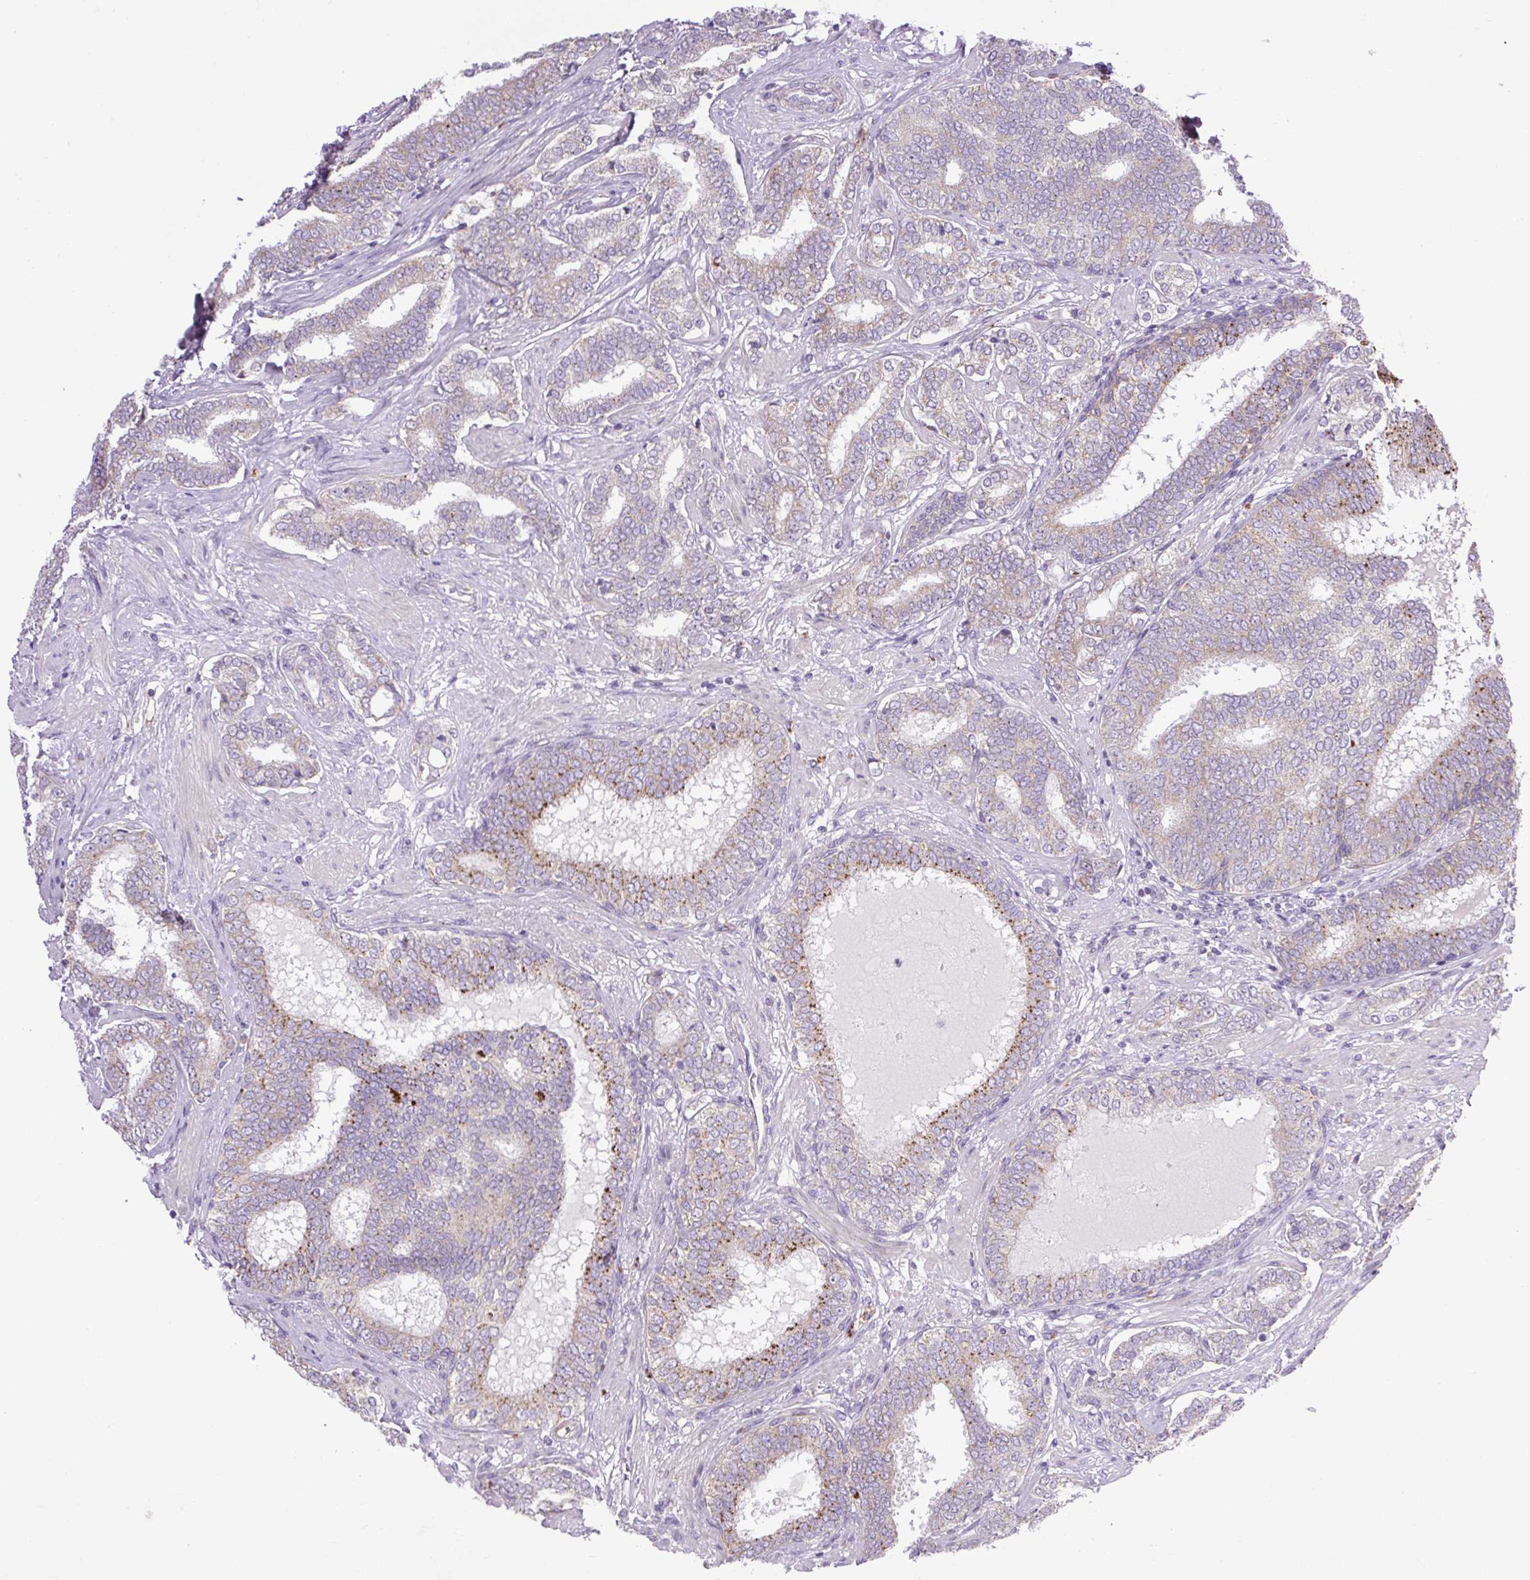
{"staining": {"intensity": "negative", "quantity": "none", "location": "none"}, "tissue": "prostate cancer", "cell_type": "Tumor cells", "image_type": "cancer", "snomed": [{"axis": "morphology", "description": "Adenocarcinoma, High grade"}, {"axis": "topography", "description": "Prostate"}], "caption": "Protein analysis of high-grade adenocarcinoma (prostate) reveals no significant expression in tumor cells. Nuclei are stained in blue.", "gene": "RNASE10", "patient": {"sex": "male", "age": 72}}